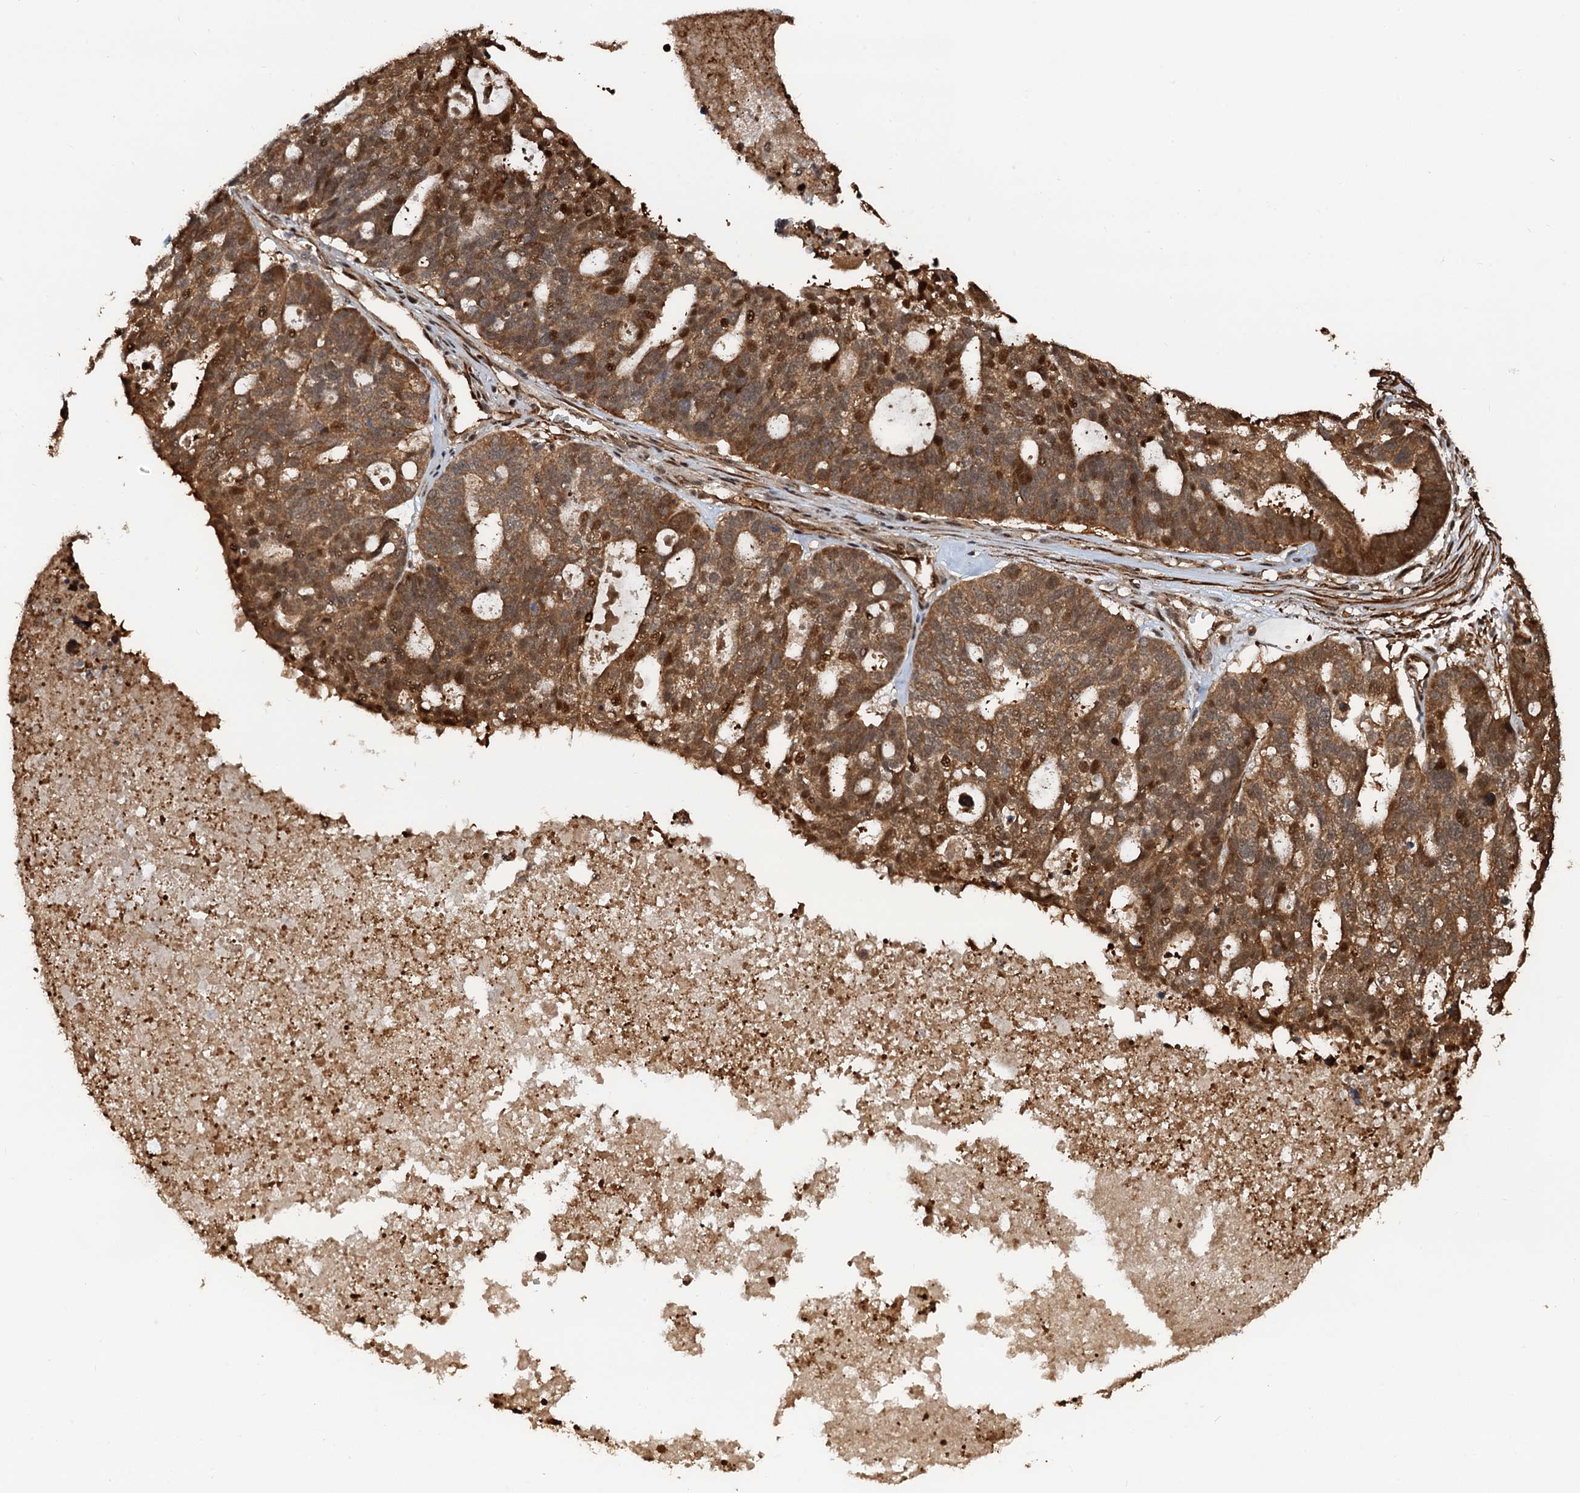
{"staining": {"intensity": "moderate", "quantity": ">75%", "location": "cytoplasmic/membranous,nuclear"}, "tissue": "ovarian cancer", "cell_type": "Tumor cells", "image_type": "cancer", "snomed": [{"axis": "morphology", "description": "Cystadenocarcinoma, serous, NOS"}, {"axis": "topography", "description": "Ovary"}], "caption": "Human ovarian cancer (serous cystadenocarcinoma) stained with a protein marker reveals moderate staining in tumor cells.", "gene": "SNRNP25", "patient": {"sex": "female", "age": 59}}